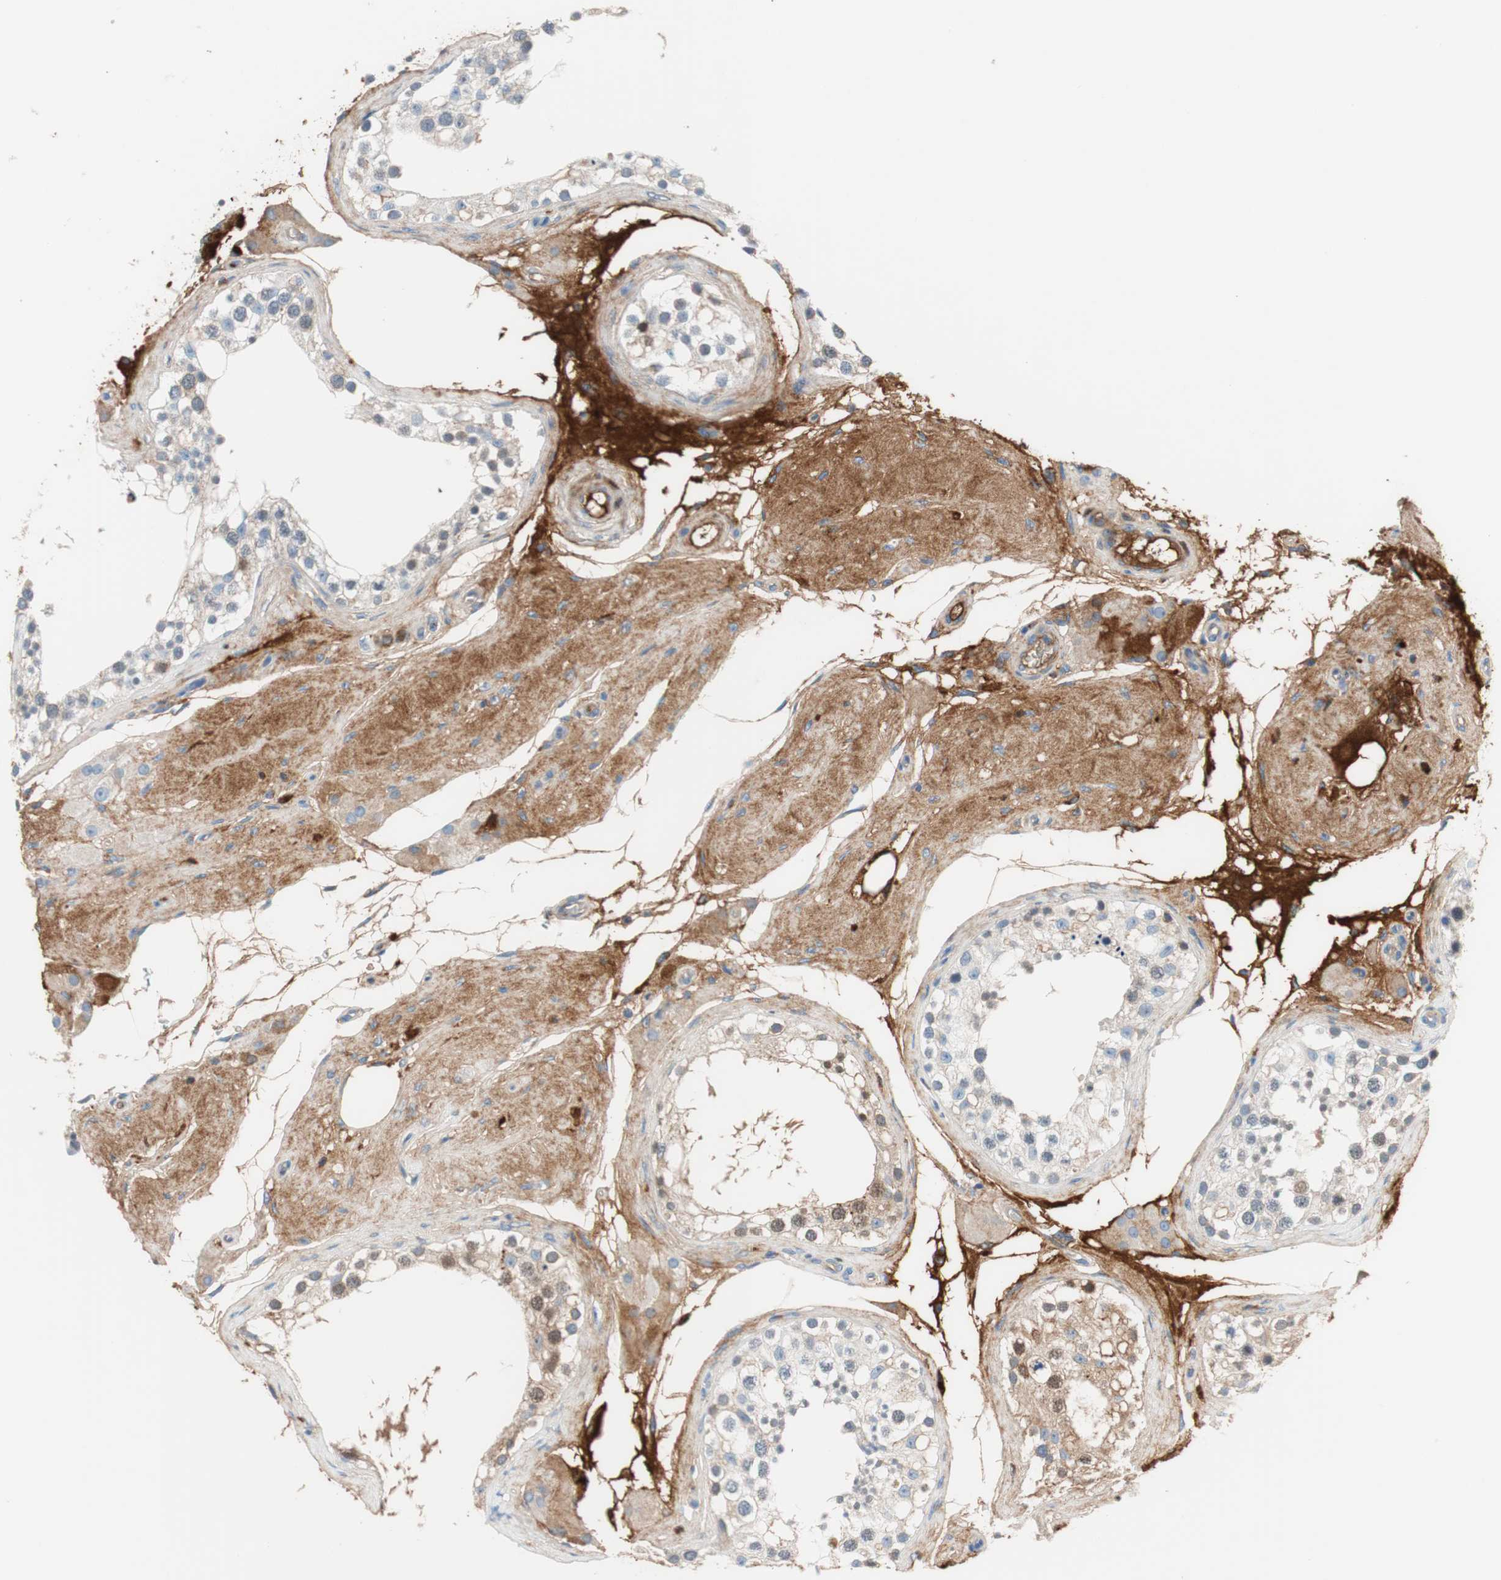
{"staining": {"intensity": "negative", "quantity": "none", "location": "none"}, "tissue": "testis", "cell_type": "Cells in seminiferous ducts", "image_type": "normal", "snomed": [{"axis": "morphology", "description": "Normal tissue, NOS"}, {"axis": "topography", "description": "Testis"}], "caption": "Normal testis was stained to show a protein in brown. There is no significant staining in cells in seminiferous ducts. (IHC, brightfield microscopy, high magnification).", "gene": "RBP4", "patient": {"sex": "male", "age": 68}}